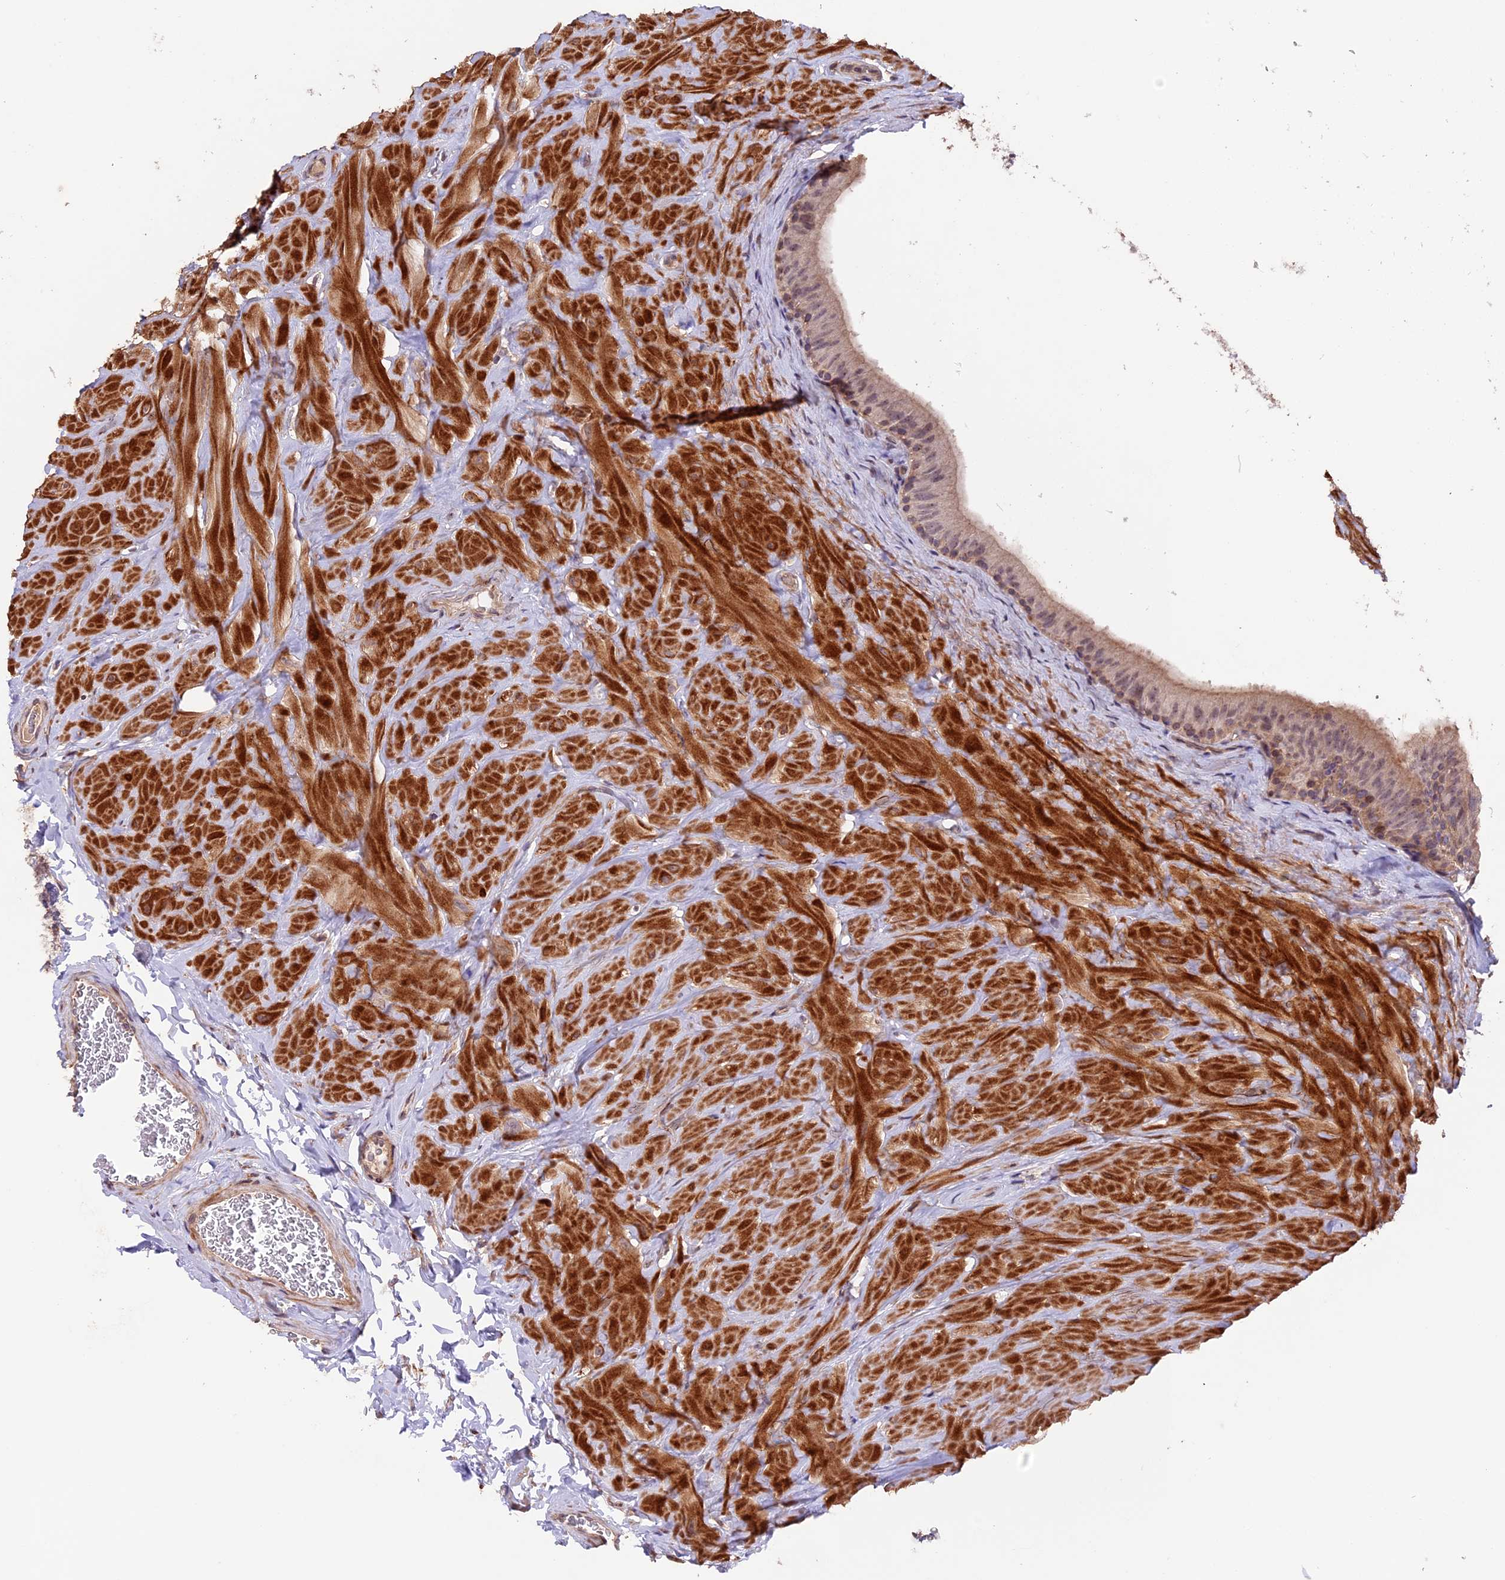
{"staining": {"intensity": "negative", "quantity": "none", "location": "none"}, "tissue": "epididymis", "cell_type": "Glandular cells", "image_type": "normal", "snomed": [{"axis": "morphology", "description": "Normal tissue, NOS"}, {"axis": "topography", "description": "Soft tissue"}, {"axis": "topography", "description": "Vascular tissue"}, {"axis": "topography", "description": "Epididymis"}], "caption": "This is an immunohistochemistry image of unremarkable human epididymis. There is no positivity in glandular cells.", "gene": "GNB5", "patient": {"sex": "male", "age": 49}}